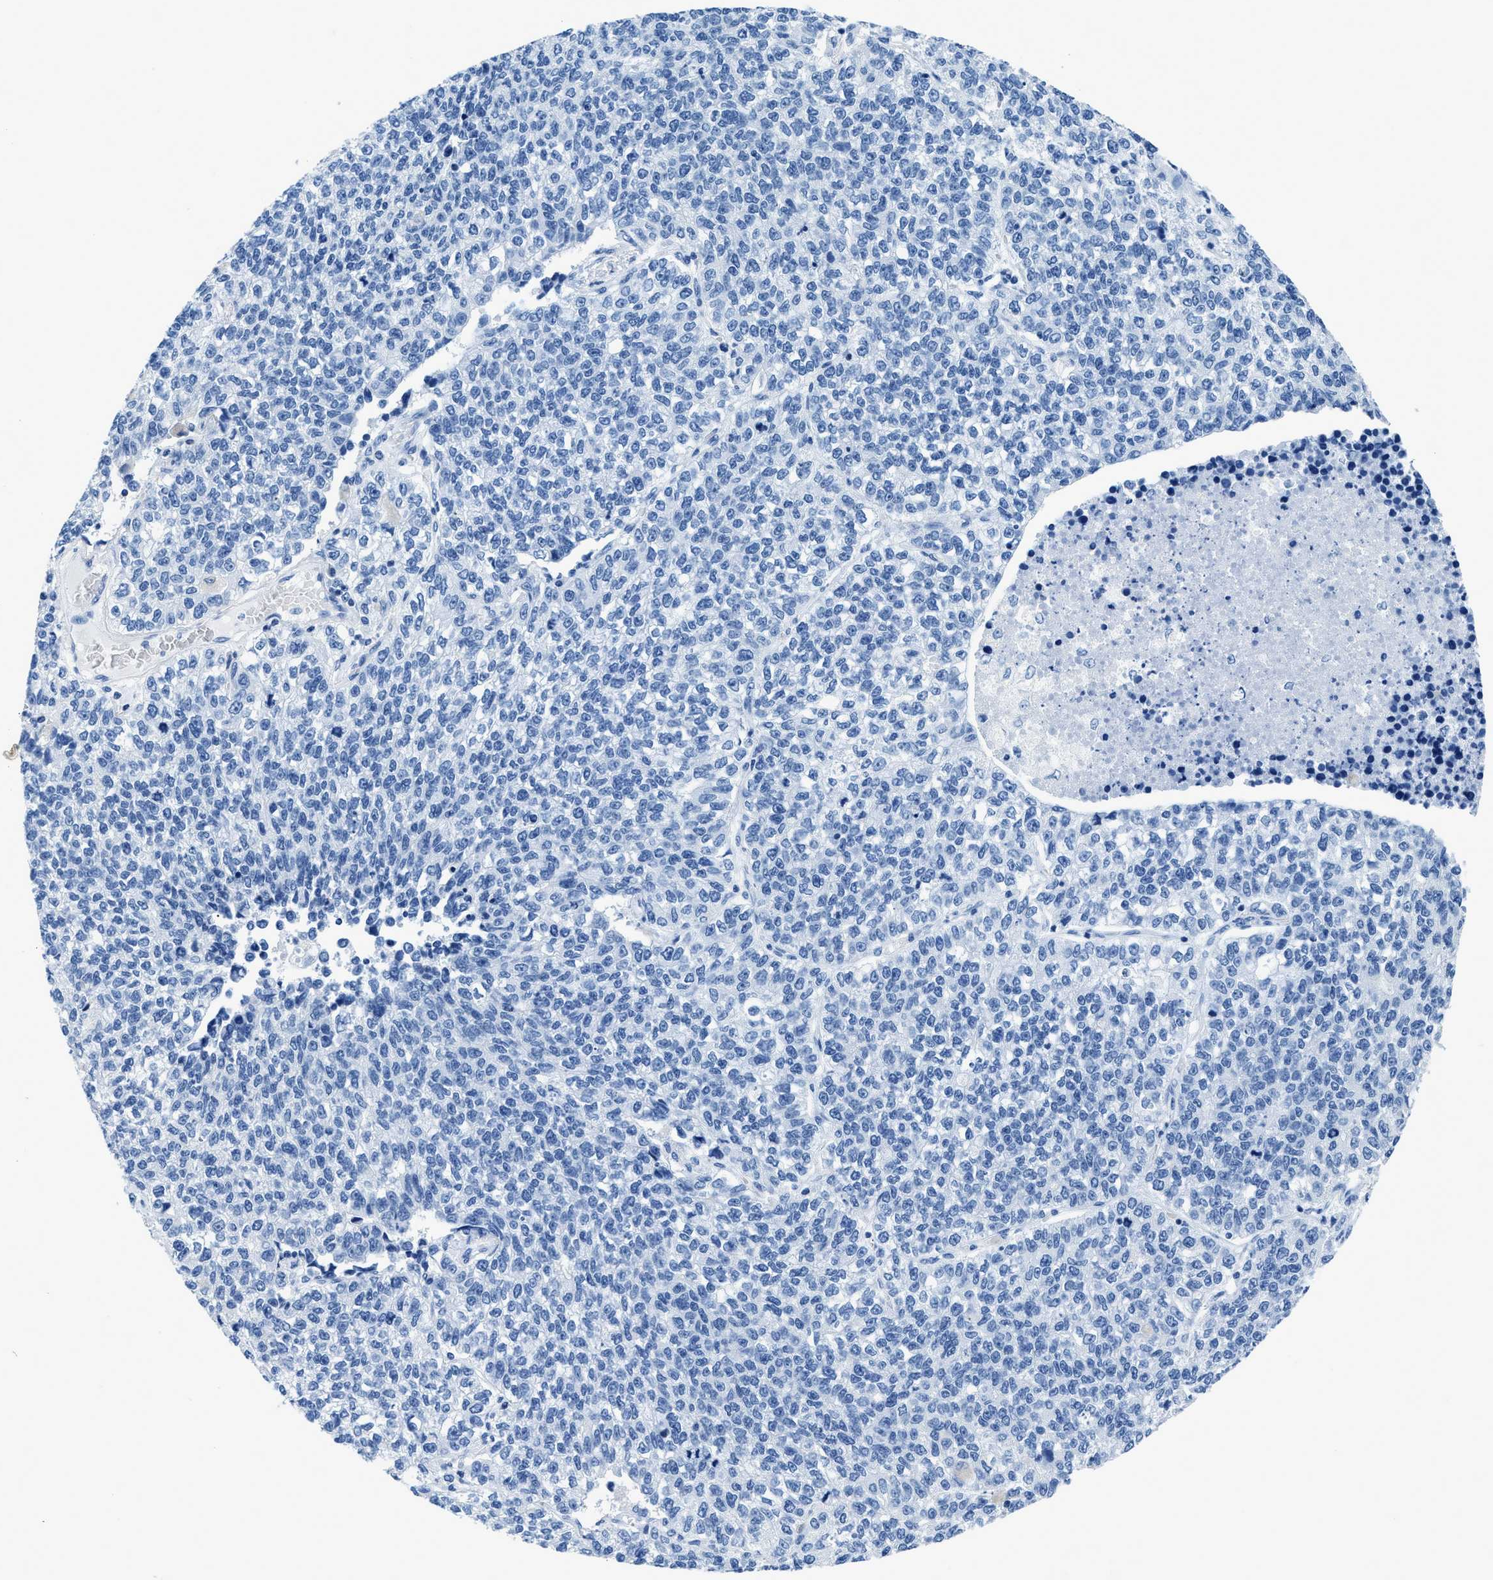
{"staining": {"intensity": "negative", "quantity": "none", "location": "none"}, "tissue": "lung cancer", "cell_type": "Tumor cells", "image_type": "cancer", "snomed": [{"axis": "morphology", "description": "Adenocarcinoma, NOS"}, {"axis": "topography", "description": "Lung"}], "caption": "This is an immunohistochemistry (IHC) micrograph of human lung cancer. There is no expression in tumor cells.", "gene": "NFATC2", "patient": {"sex": "male", "age": 49}}